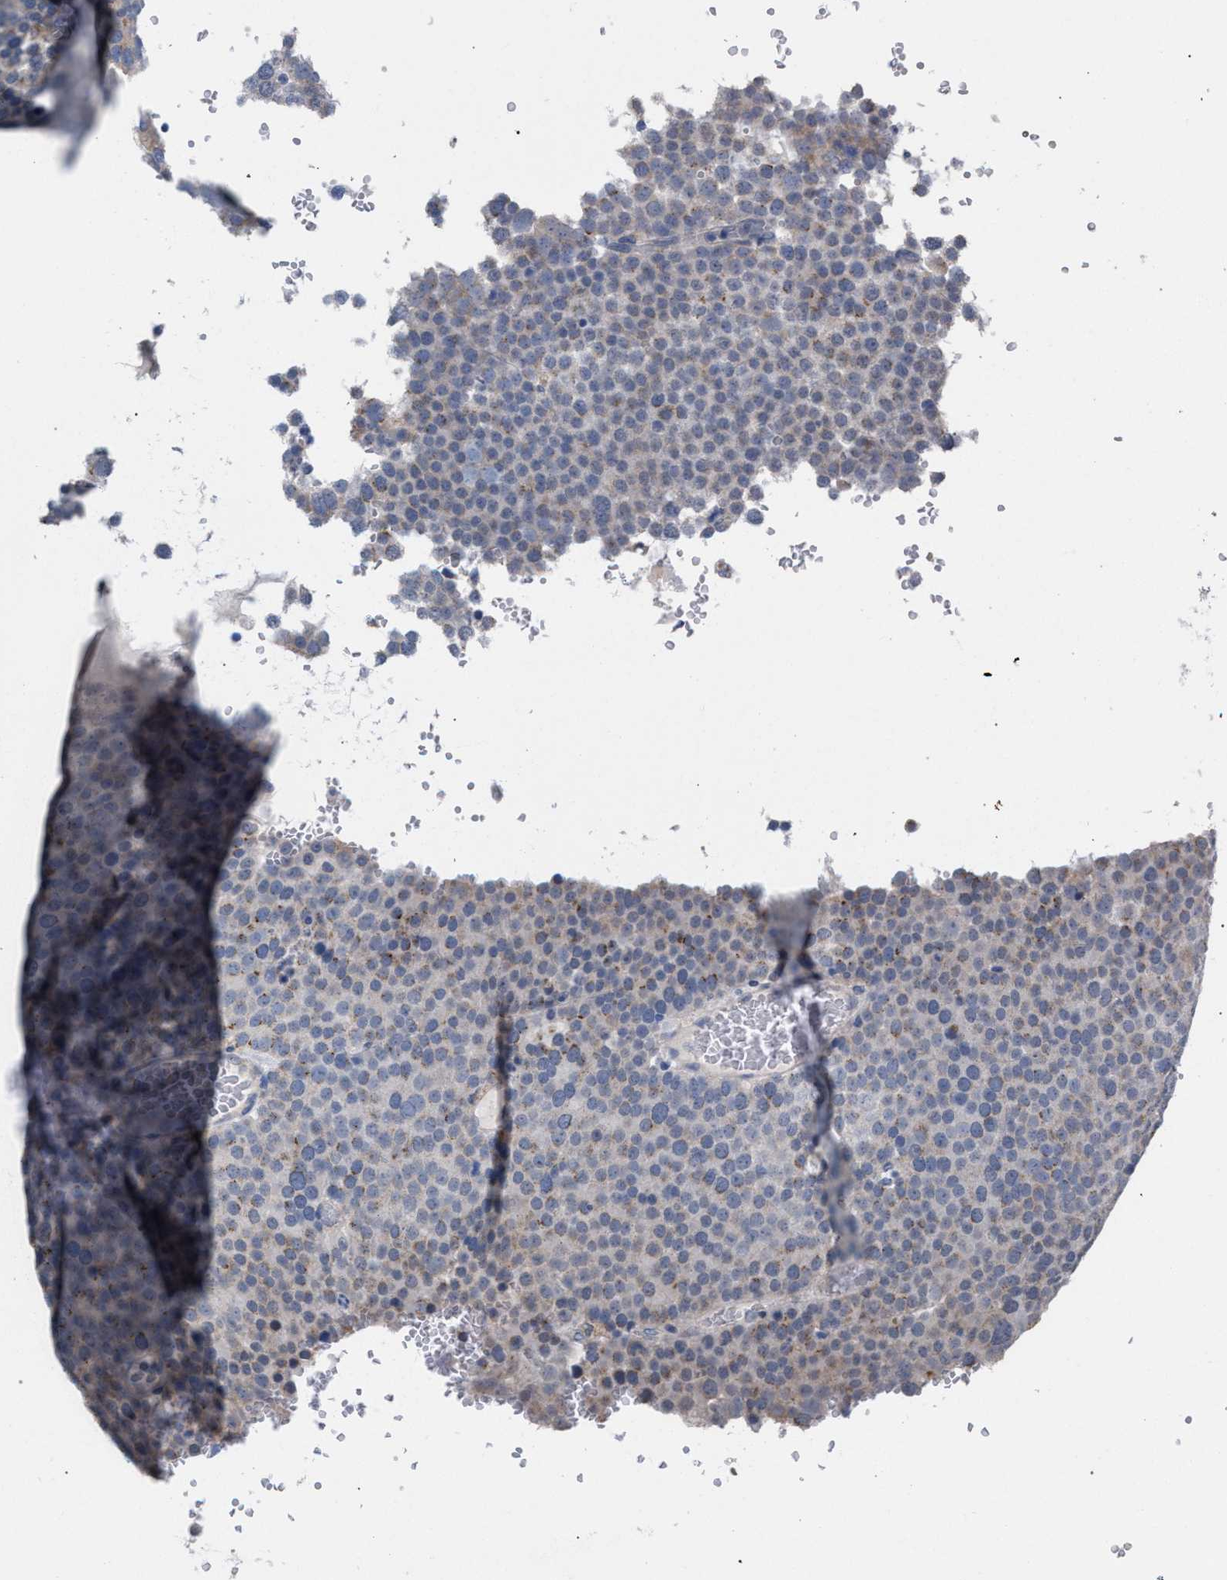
{"staining": {"intensity": "weak", "quantity": "<25%", "location": "cytoplasmic/membranous"}, "tissue": "testis cancer", "cell_type": "Tumor cells", "image_type": "cancer", "snomed": [{"axis": "morphology", "description": "Seminoma, NOS"}, {"axis": "topography", "description": "Testis"}], "caption": "Immunohistochemistry (IHC) micrograph of human testis cancer stained for a protein (brown), which shows no staining in tumor cells. (DAB (3,3'-diaminobenzidine) immunohistochemistry (IHC) visualized using brightfield microscopy, high magnification).", "gene": "RNF135", "patient": {"sex": "male", "age": 71}}